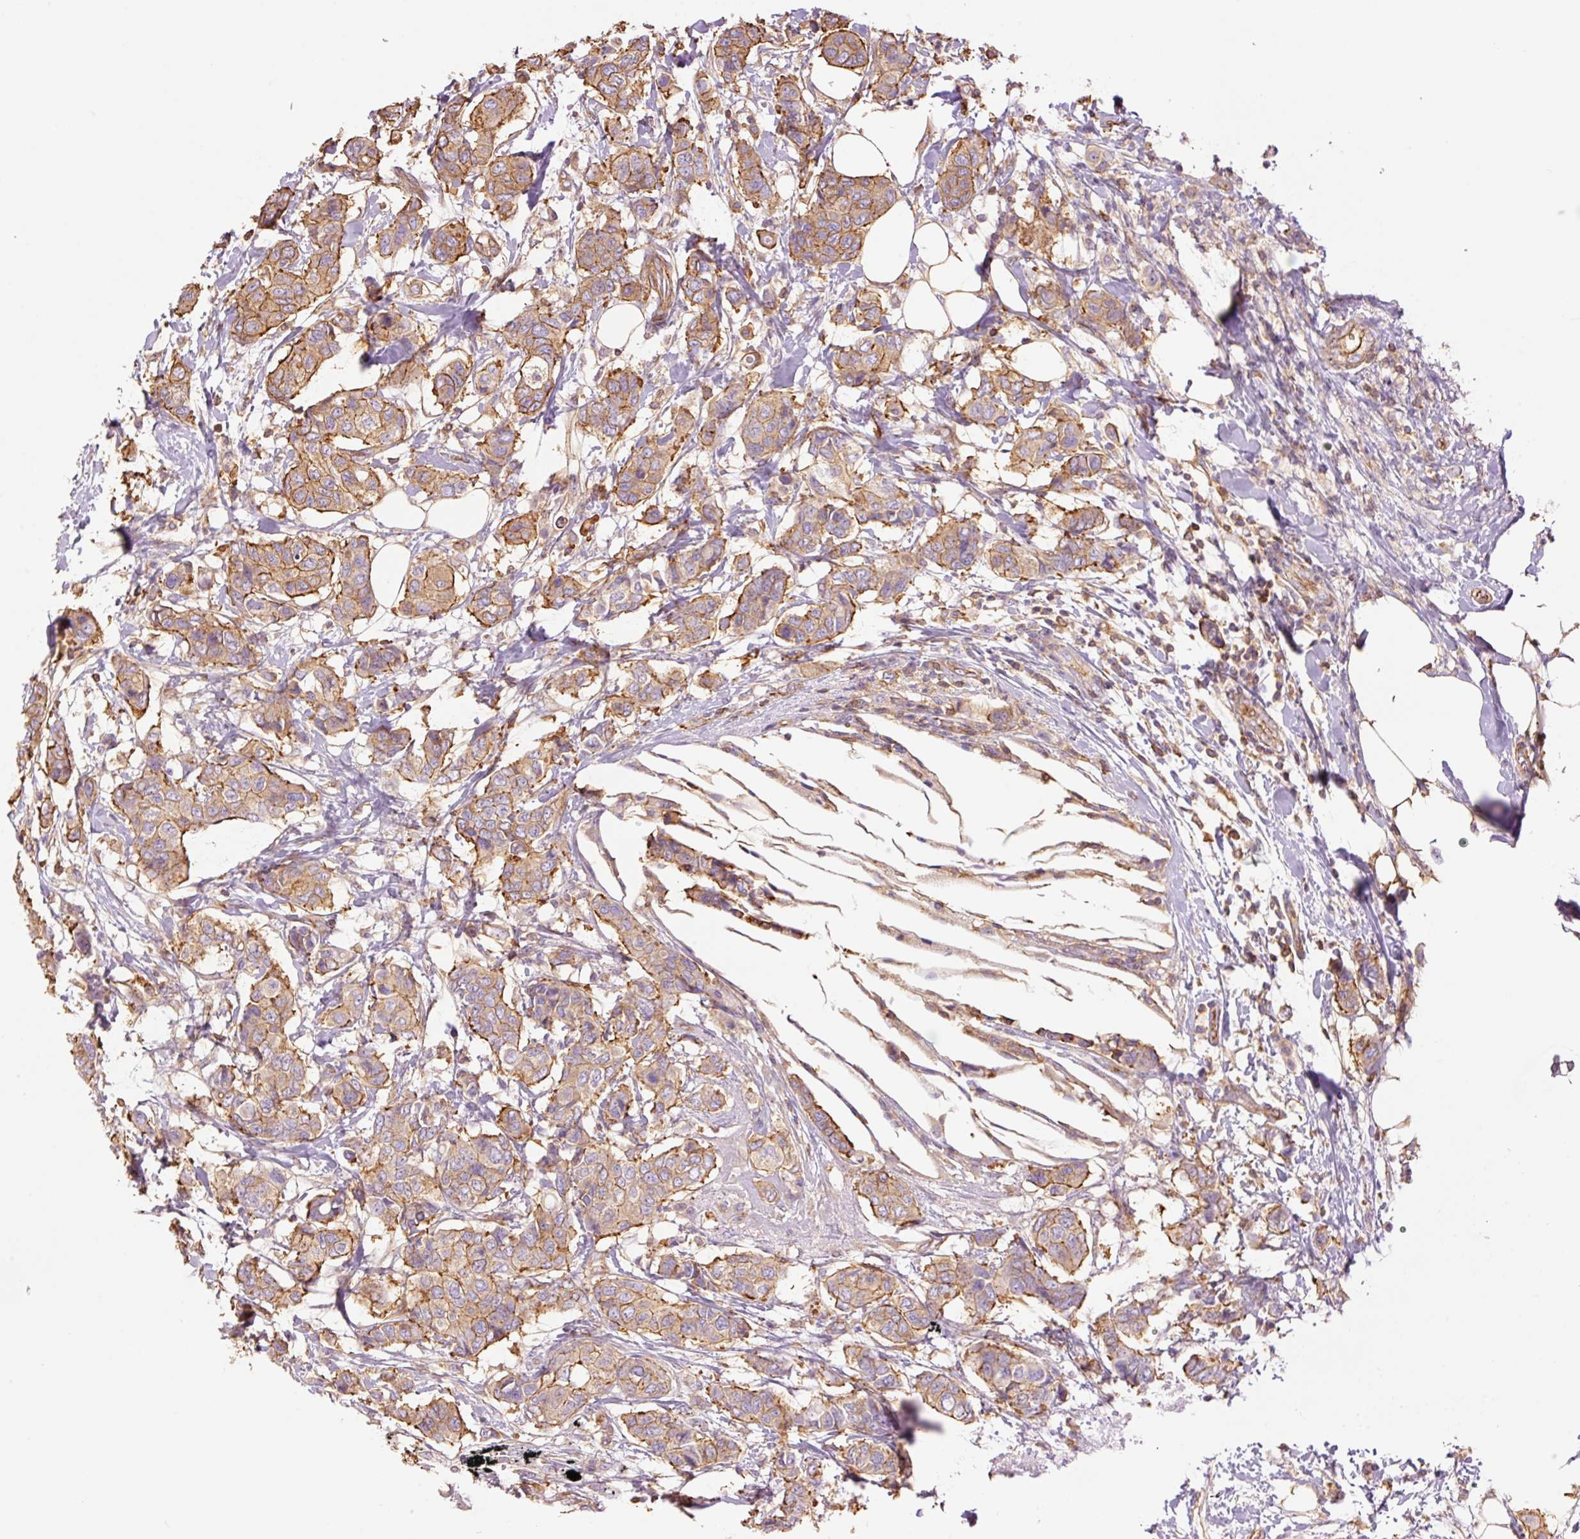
{"staining": {"intensity": "moderate", "quantity": ">75%", "location": "cytoplasmic/membranous"}, "tissue": "breast cancer", "cell_type": "Tumor cells", "image_type": "cancer", "snomed": [{"axis": "morphology", "description": "Lobular carcinoma"}, {"axis": "topography", "description": "Breast"}], "caption": "The histopathology image exhibits staining of lobular carcinoma (breast), revealing moderate cytoplasmic/membranous protein staining (brown color) within tumor cells. The staining is performed using DAB (3,3'-diaminobenzidine) brown chromogen to label protein expression. The nuclei are counter-stained blue using hematoxylin.", "gene": "PPP1R1B", "patient": {"sex": "female", "age": 51}}